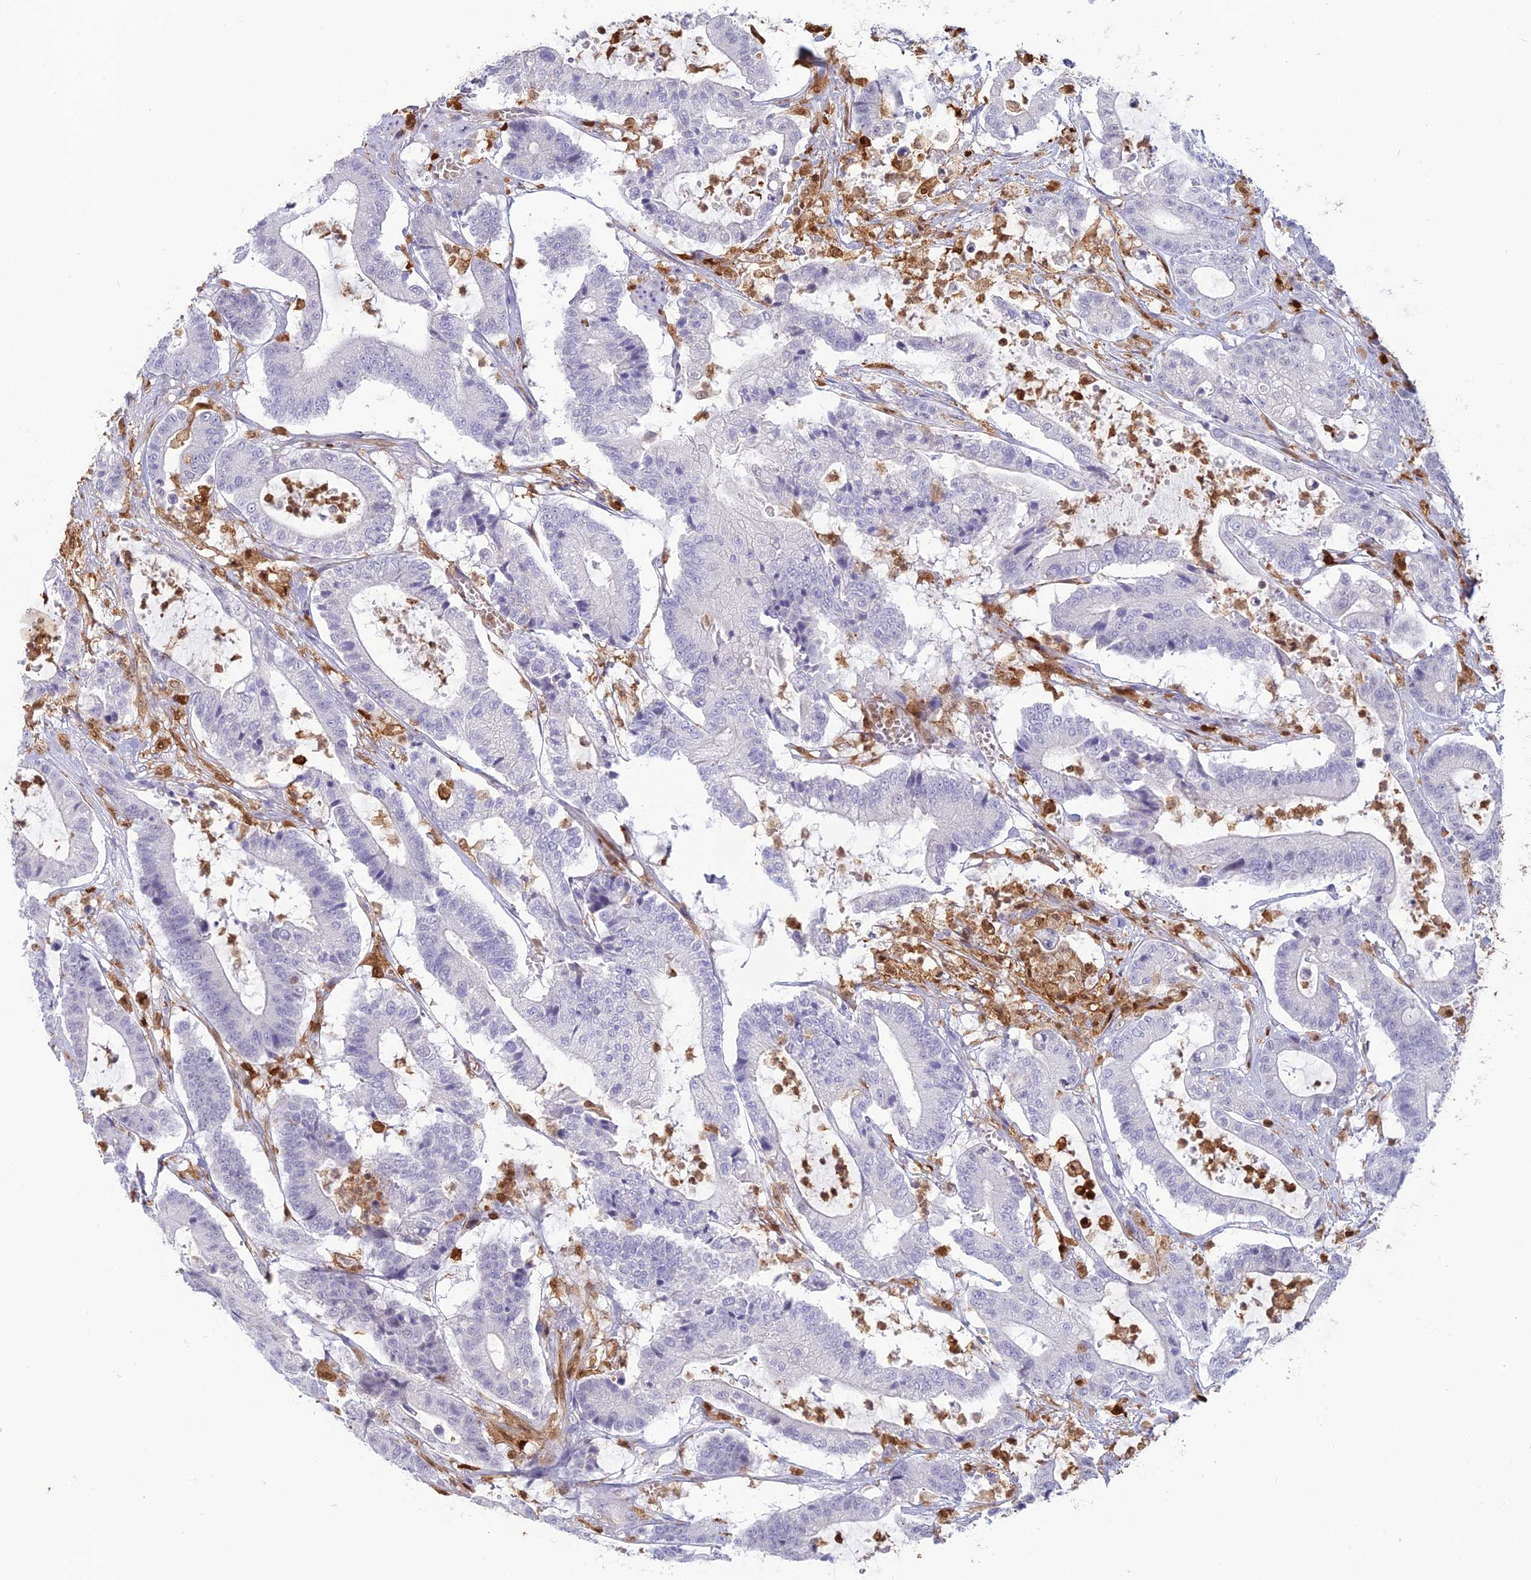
{"staining": {"intensity": "negative", "quantity": "none", "location": "none"}, "tissue": "colorectal cancer", "cell_type": "Tumor cells", "image_type": "cancer", "snomed": [{"axis": "morphology", "description": "Adenocarcinoma, NOS"}, {"axis": "topography", "description": "Colon"}], "caption": "Tumor cells show no significant positivity in colorectal cancer (adenocarcinoma).", "gene": "PGBD4", "patient": {"sex": "female", "age": 84}}